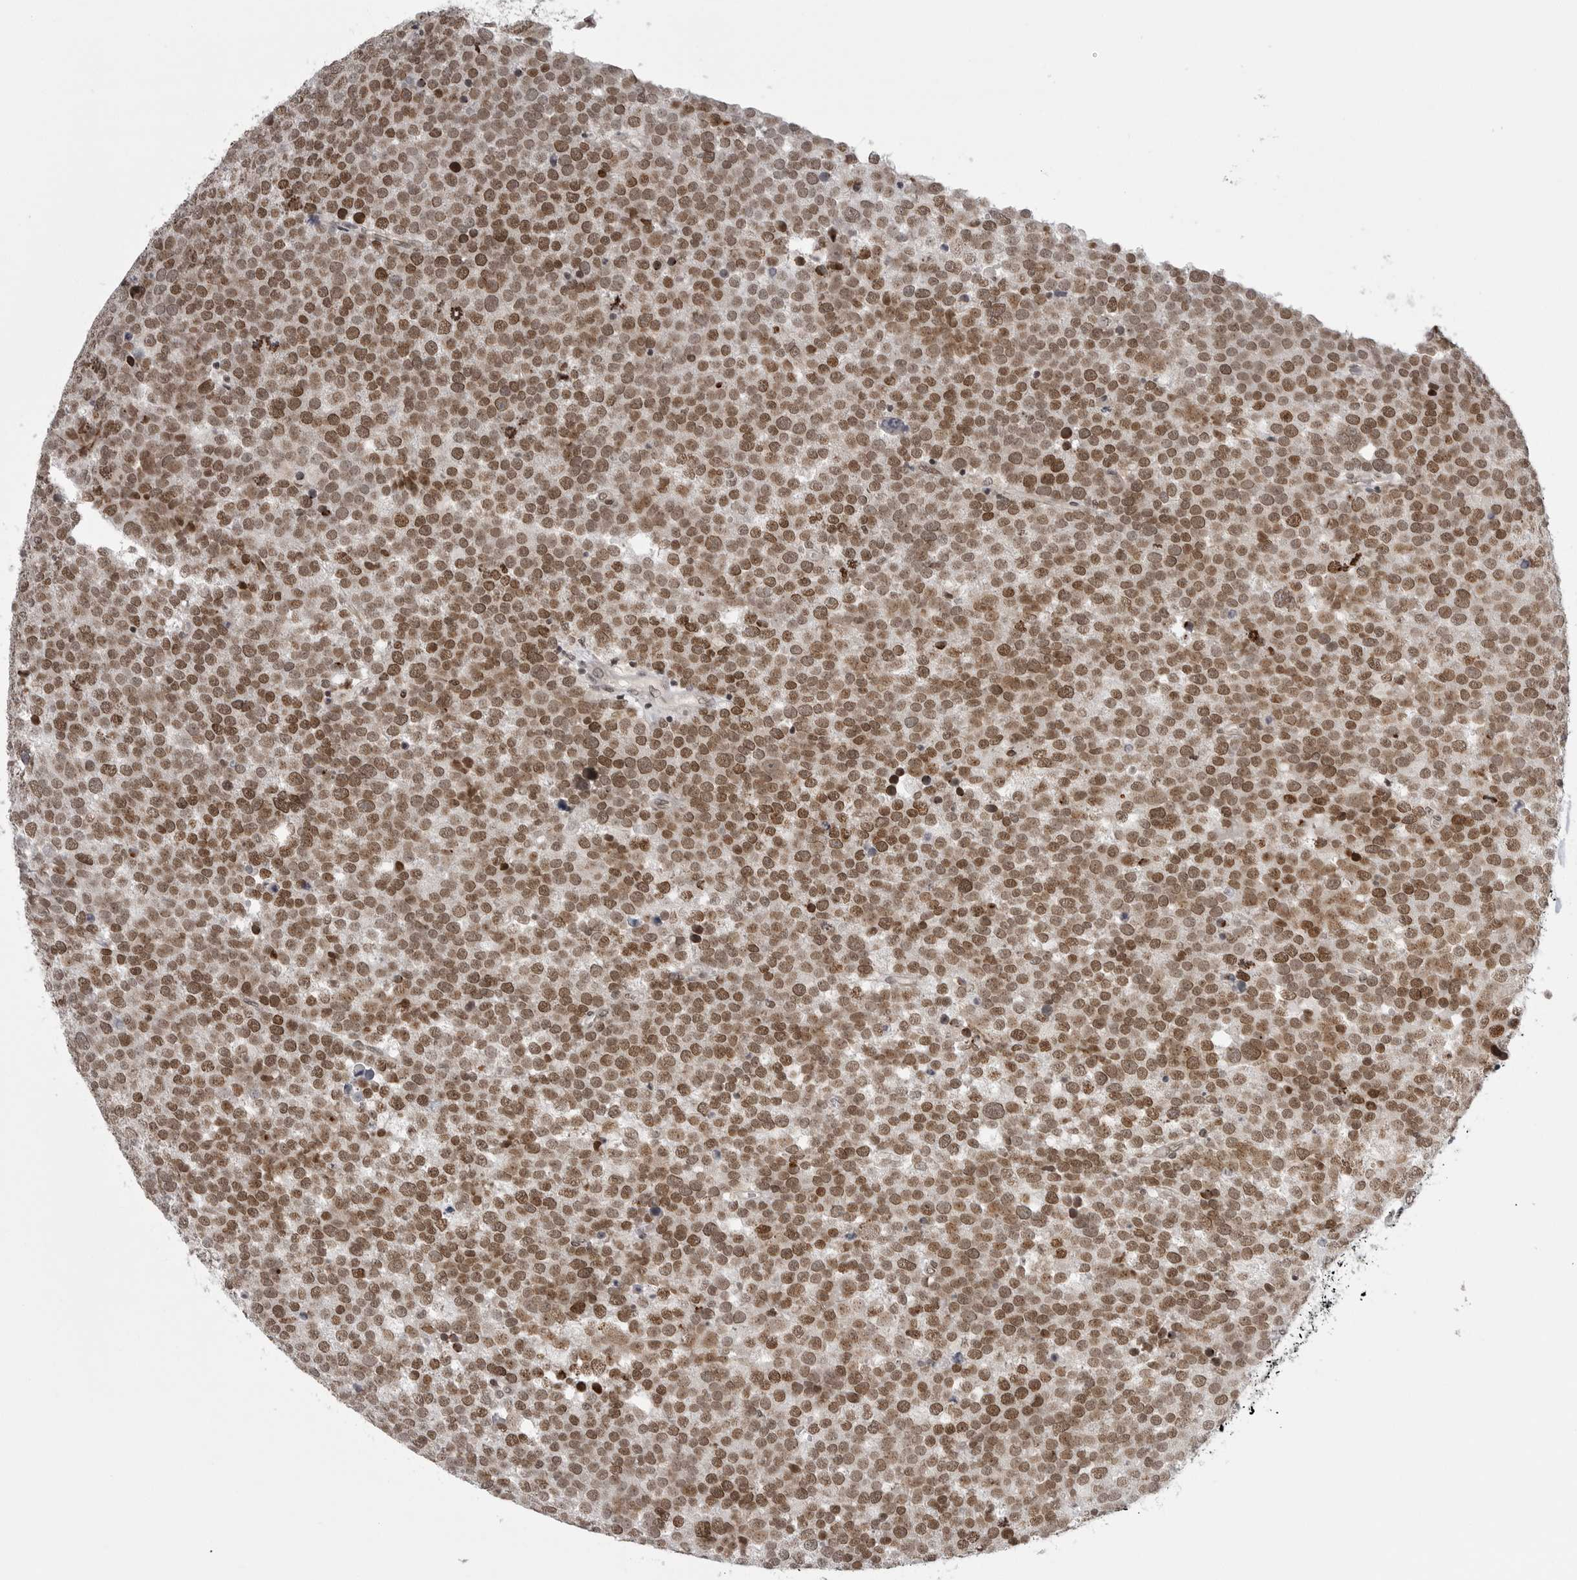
{"staining": {"intensity": "moderate", "quantity": ">75%", "location": "nuclear"}, "tissue": "testis cancer", "cell_type": "Tumor cells", "image_type": "cancer", "snomed": [{"axis": "morphology", "description": "Seminoma, NOS"}, {"axis": "topography", "description": "Testis"}], "caption": "The image reveals immunohistochemical staining of testis cancer (seminoma). There is moderate nuclear staining is appreciated in approximately >75% of tumor cells.", "gene": "PRDM10", "patient": {"sex": "male", "age": 71}}